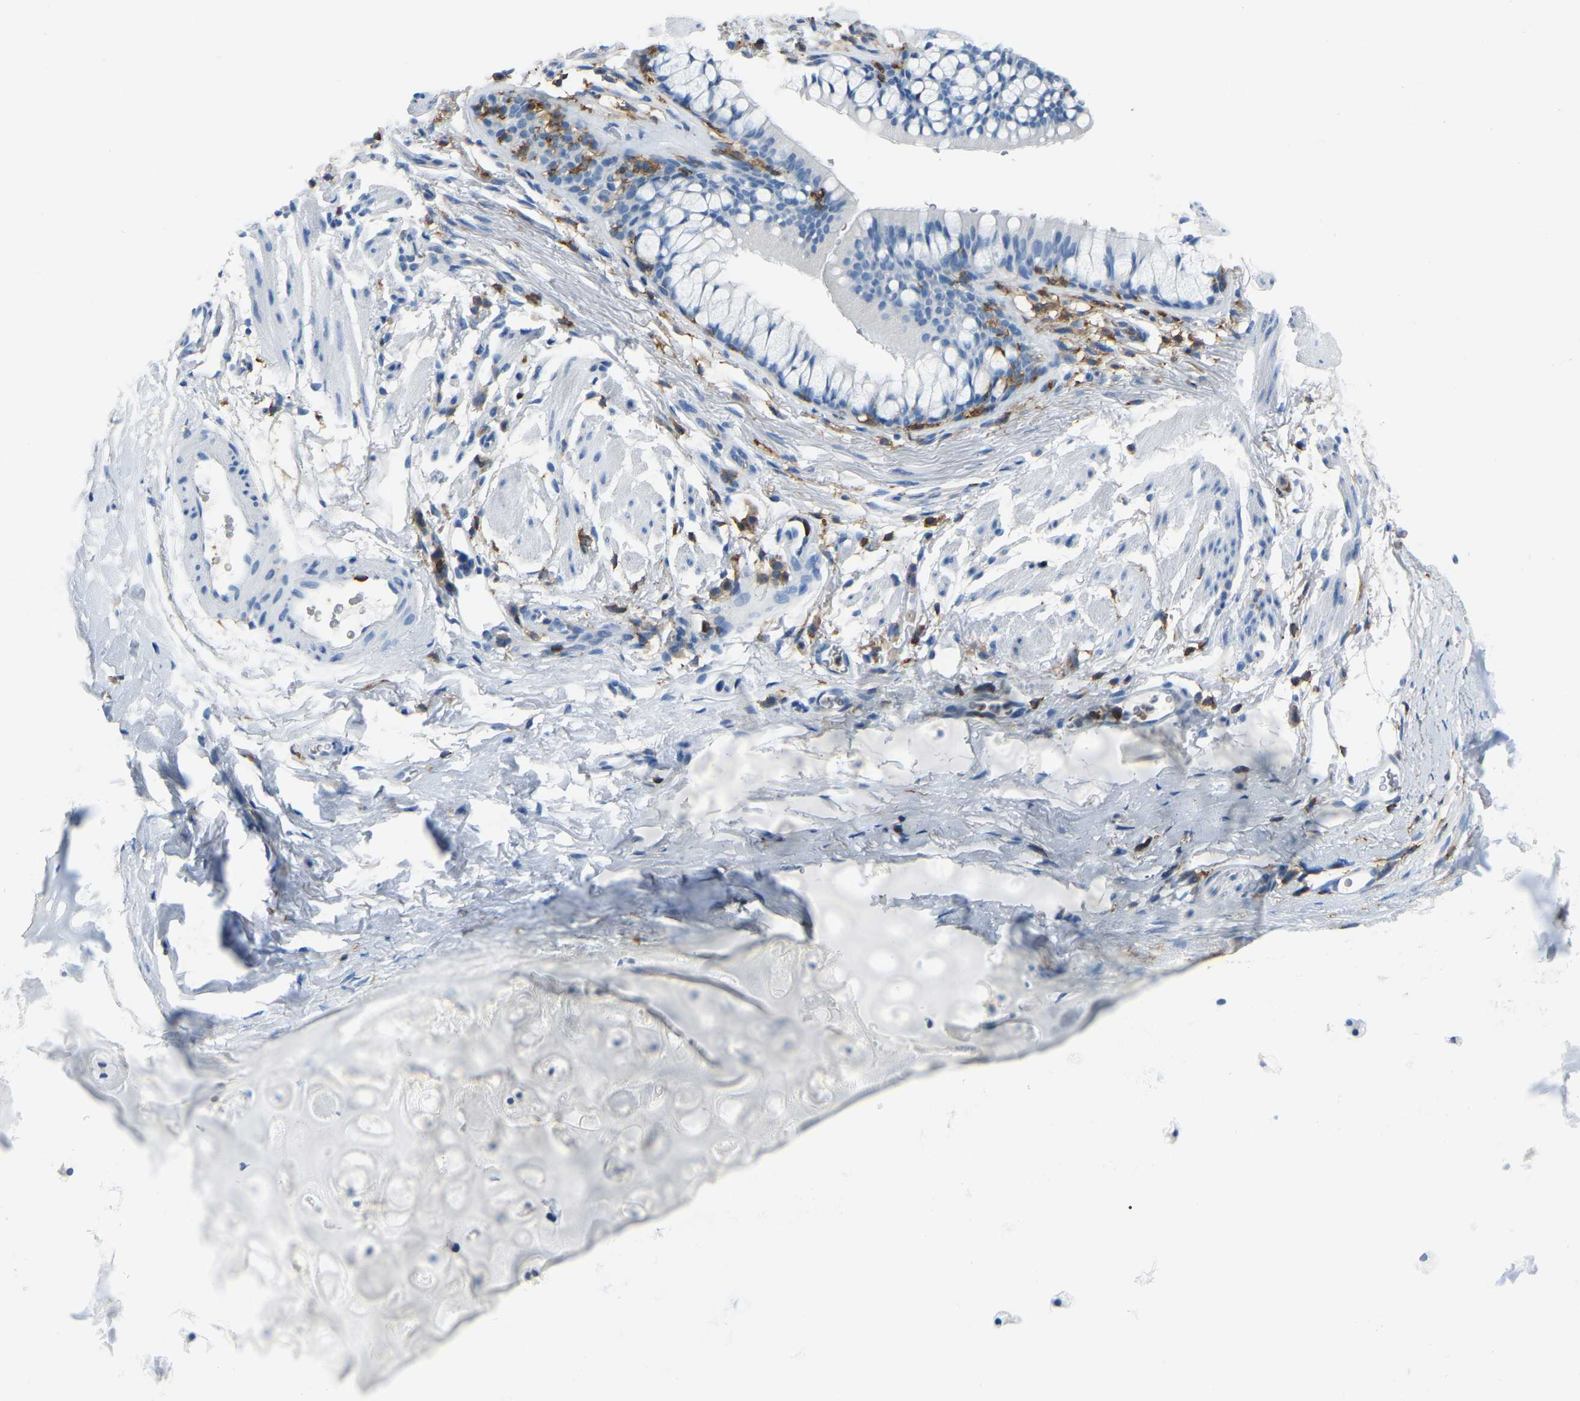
{"staining": {"intensity": "negative", "quantity": "none", "location": "none"}, "tissue": "bronchus", "cell_type": "Respiratory epithelial cells", "image_type": "normal", "snomed": [{"axis": "morphology", "description": "Normal tissue, NOS"}, {"axis": "topography", "description": "Cartilage tissue"}, {"axis": "topography", "description": "Bronchus"}], "caption": "Immunohistochemistry histopathology image of unremarkable human bronchus stained for a protein (brown), which exhibits no staining in respiratory epithelial cells.", "gene": "ARHGAP45", "patient": {"sex": "female", "age": 53}}